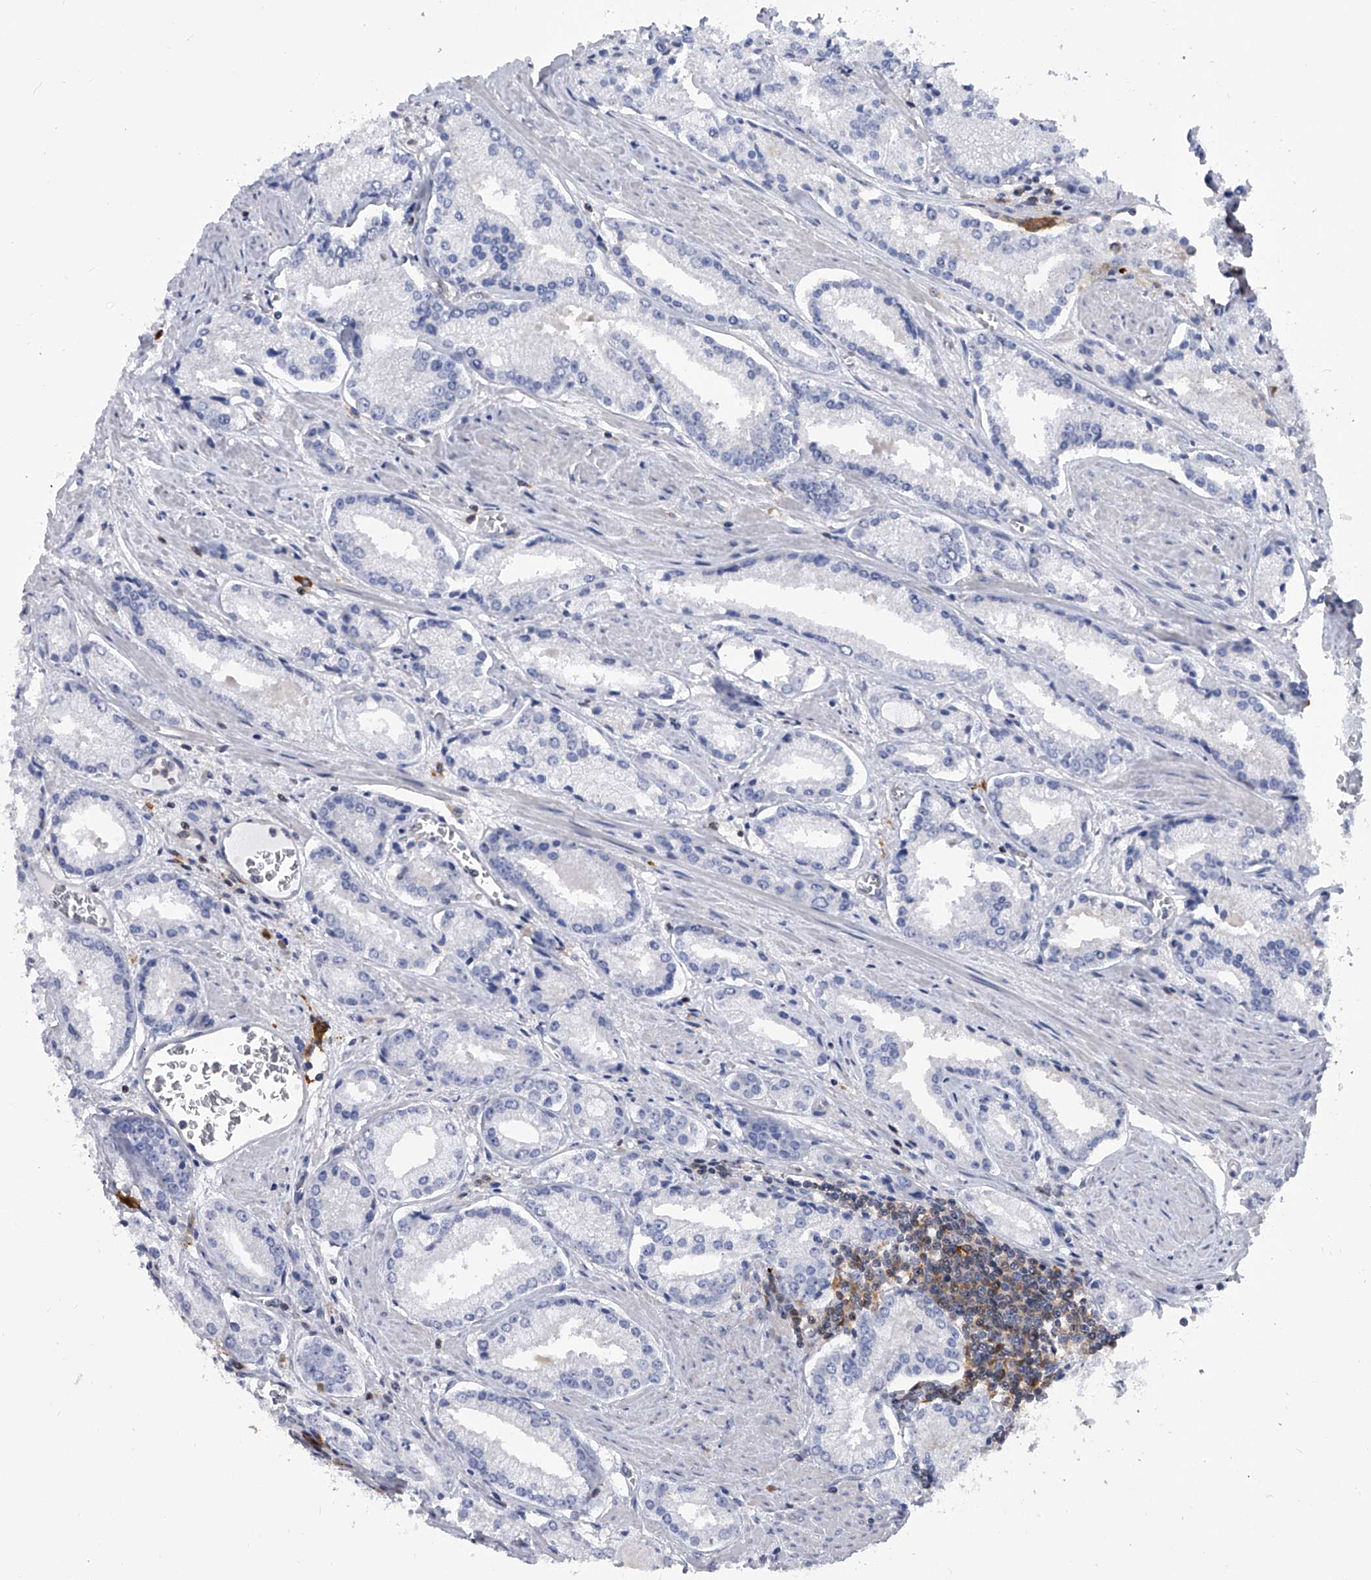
{"staining": {"intensity": "negative", "quantity": "none", "location": "none"}, "tissue": "prostate cancer", "cell_type": "Tumor cells", "image_type": "cancer", "snomed": [{"axis": "morphology", "description": "Adenocarcinoma, Low grade"}, {"axis": "topography", "description": "Prostate"}], "caption": "Micrograph shows no protein staining in tumor cells of prostate cancer tissue.", "gene": "SERPINB9", "patient": {"sex": "male", "age": 54}}